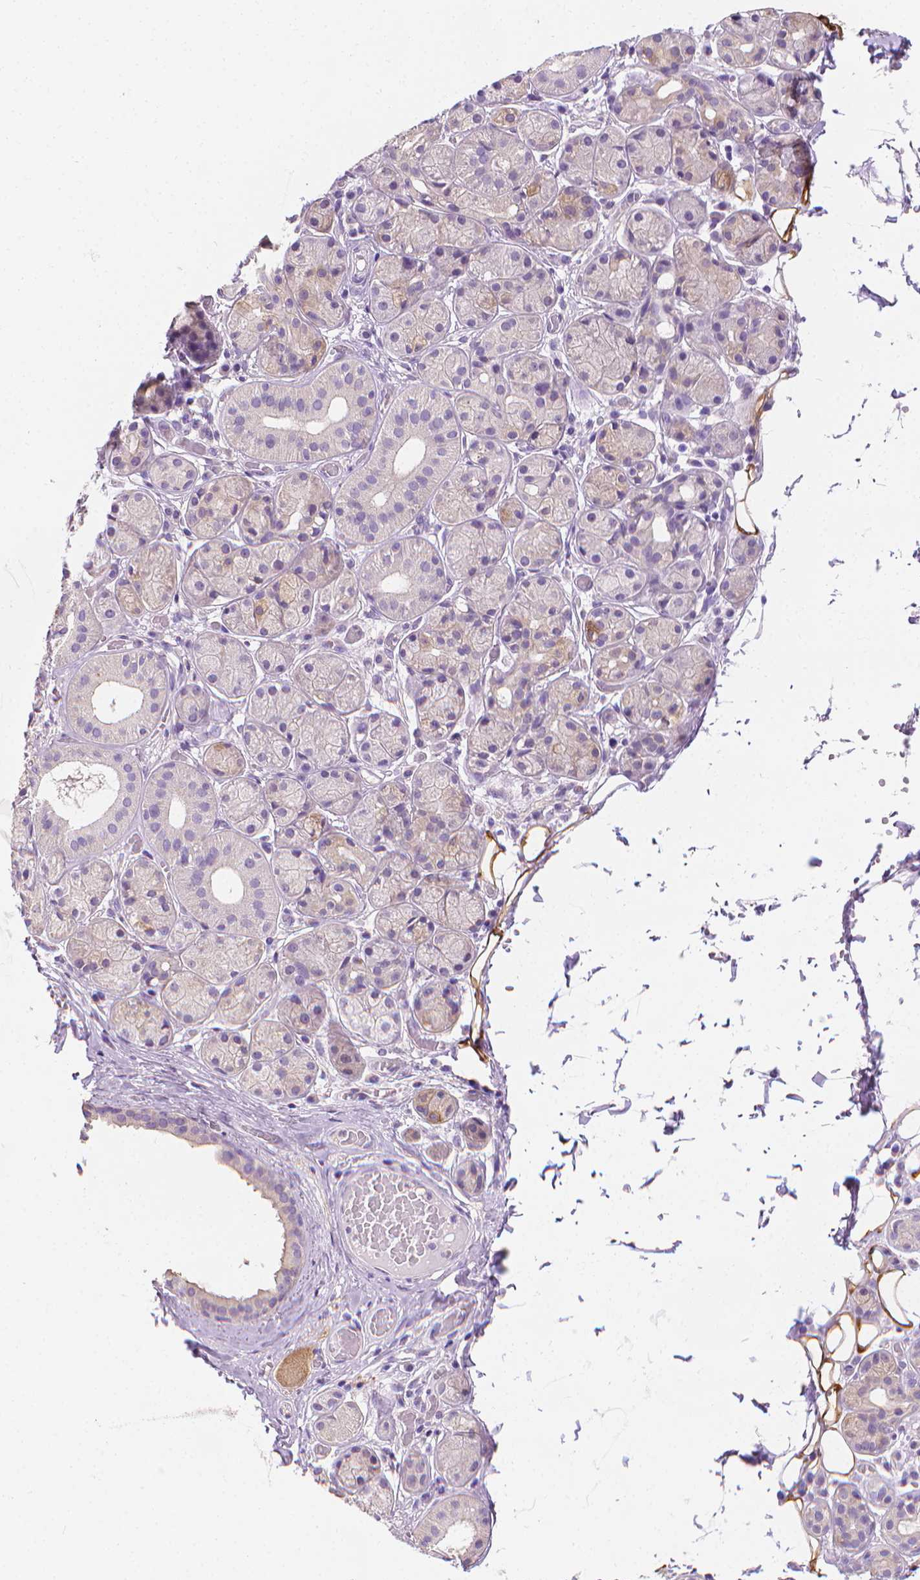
{"staining": {"intensity": "negative", "quantity": "none", "location": "none"}, "tissue": "salivary gland", "cell_type": "Glandular cells", "image_type": "normal", "snomed": [{"axis": "morphology", "description": "Normal tissue, NOS"}, {"axis": "topography", "description": "Salivary gland"}, {"axis": "topography", "description": "Peripheral nerve tissue"}], "caption": "Salivary gland was stained to show a protein in brown. There is no significant staining in glandular cells. (DAB (3,3'-diaminobenzidine) immunohistochemistry (IHC) with hematoxylin counter stain).", "gene": "FASN", "patient": {"sex": "male", "age": 71}}